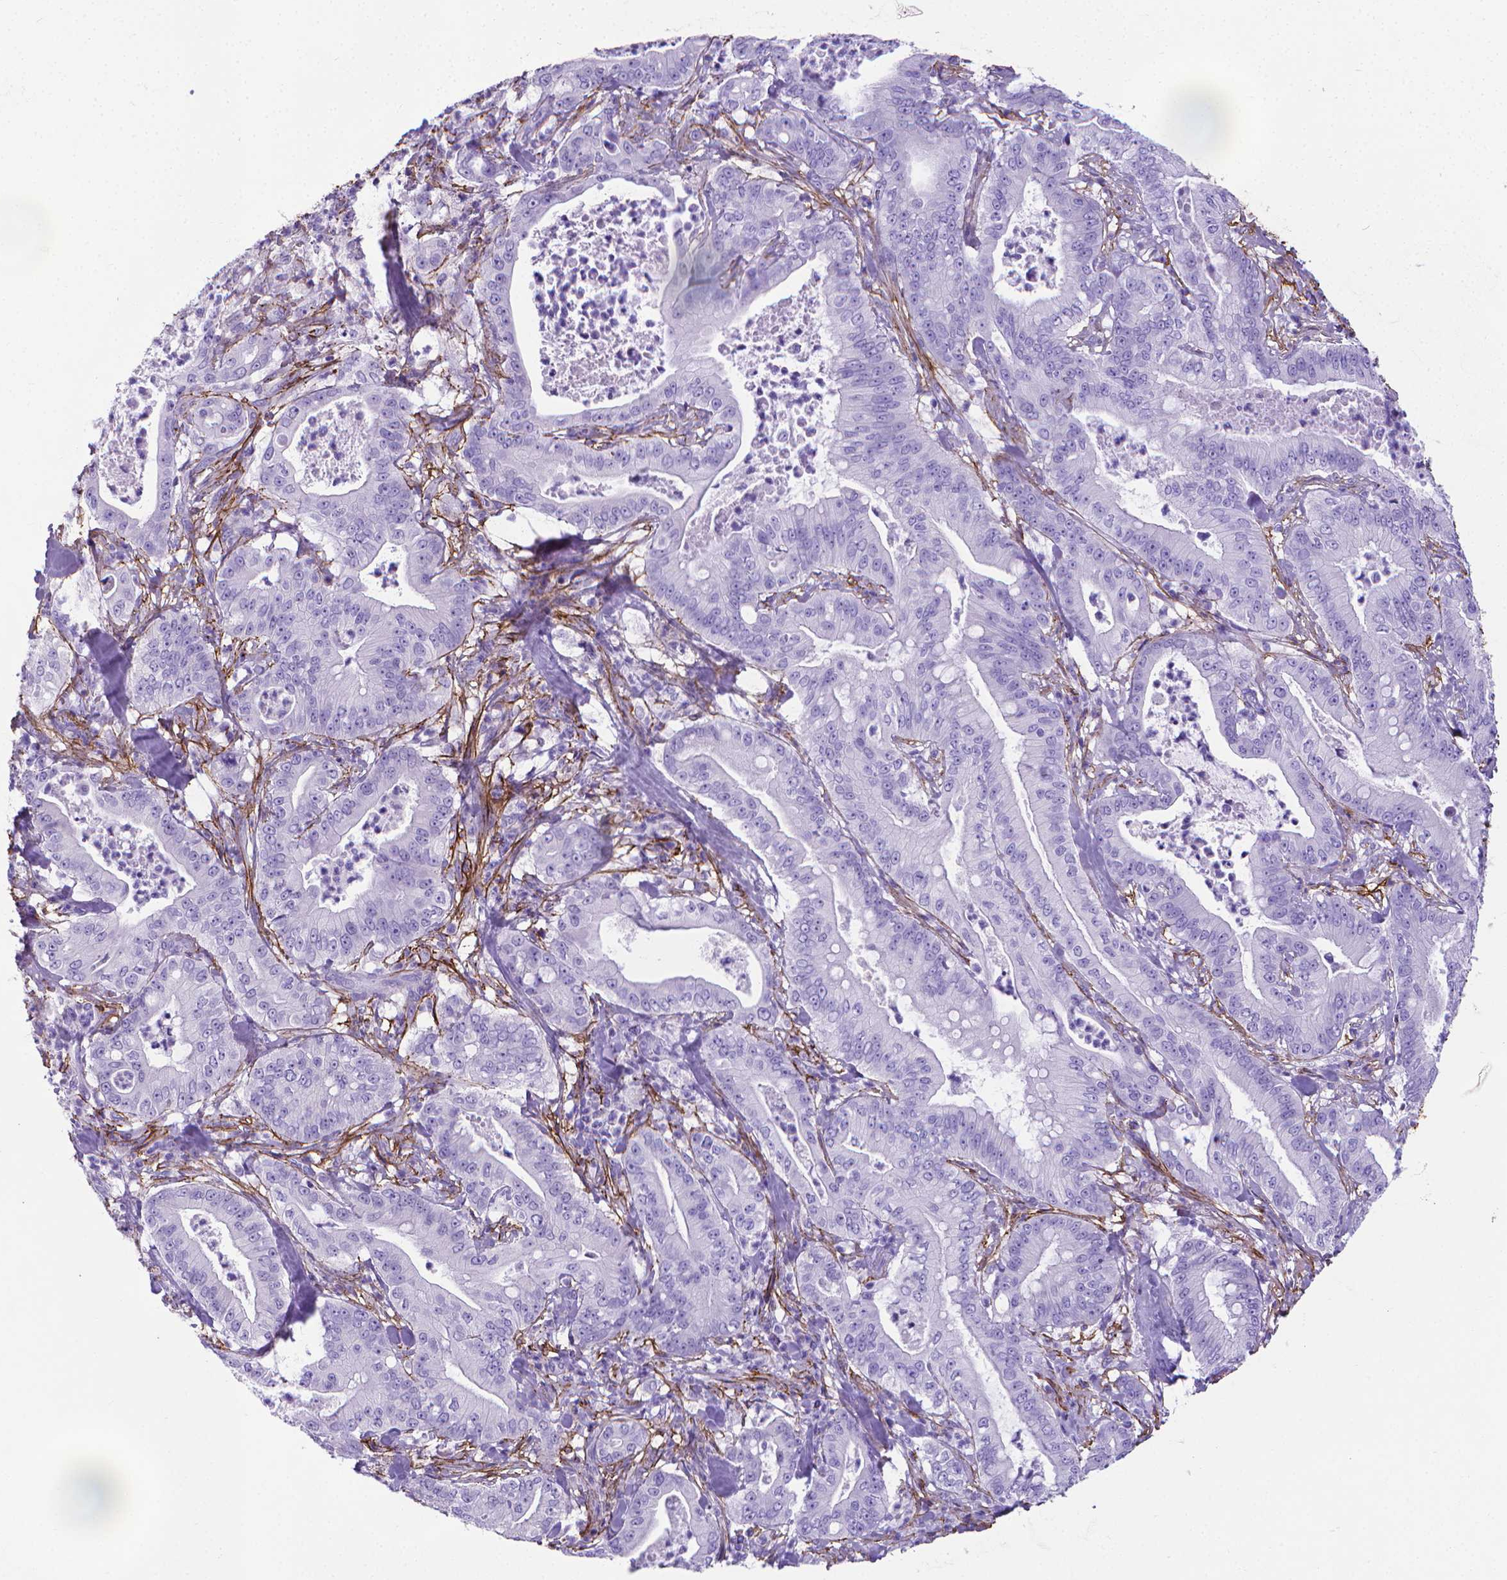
{"staining": {"intensity": "negative", "quantity": "none", "location": "none"}, "tissue": "pancreatic cancer", "cell_type": "Tumor cells", "image_type": "cancer", "snomed": [{"axis": "morphology", "description": "Adenocarcinoma, NOS"}, {"axis": "topography", "description": "Pancreas"}], "caption": "Immunohistochemistry (IHC) photomicrograph of pancreatic cancer (adenocarcinoma) stained for a protein (brown), which shows no staining in tumor cells.", "gene": "MFAP2", "patient": {"sex": "male", "age": 71}}